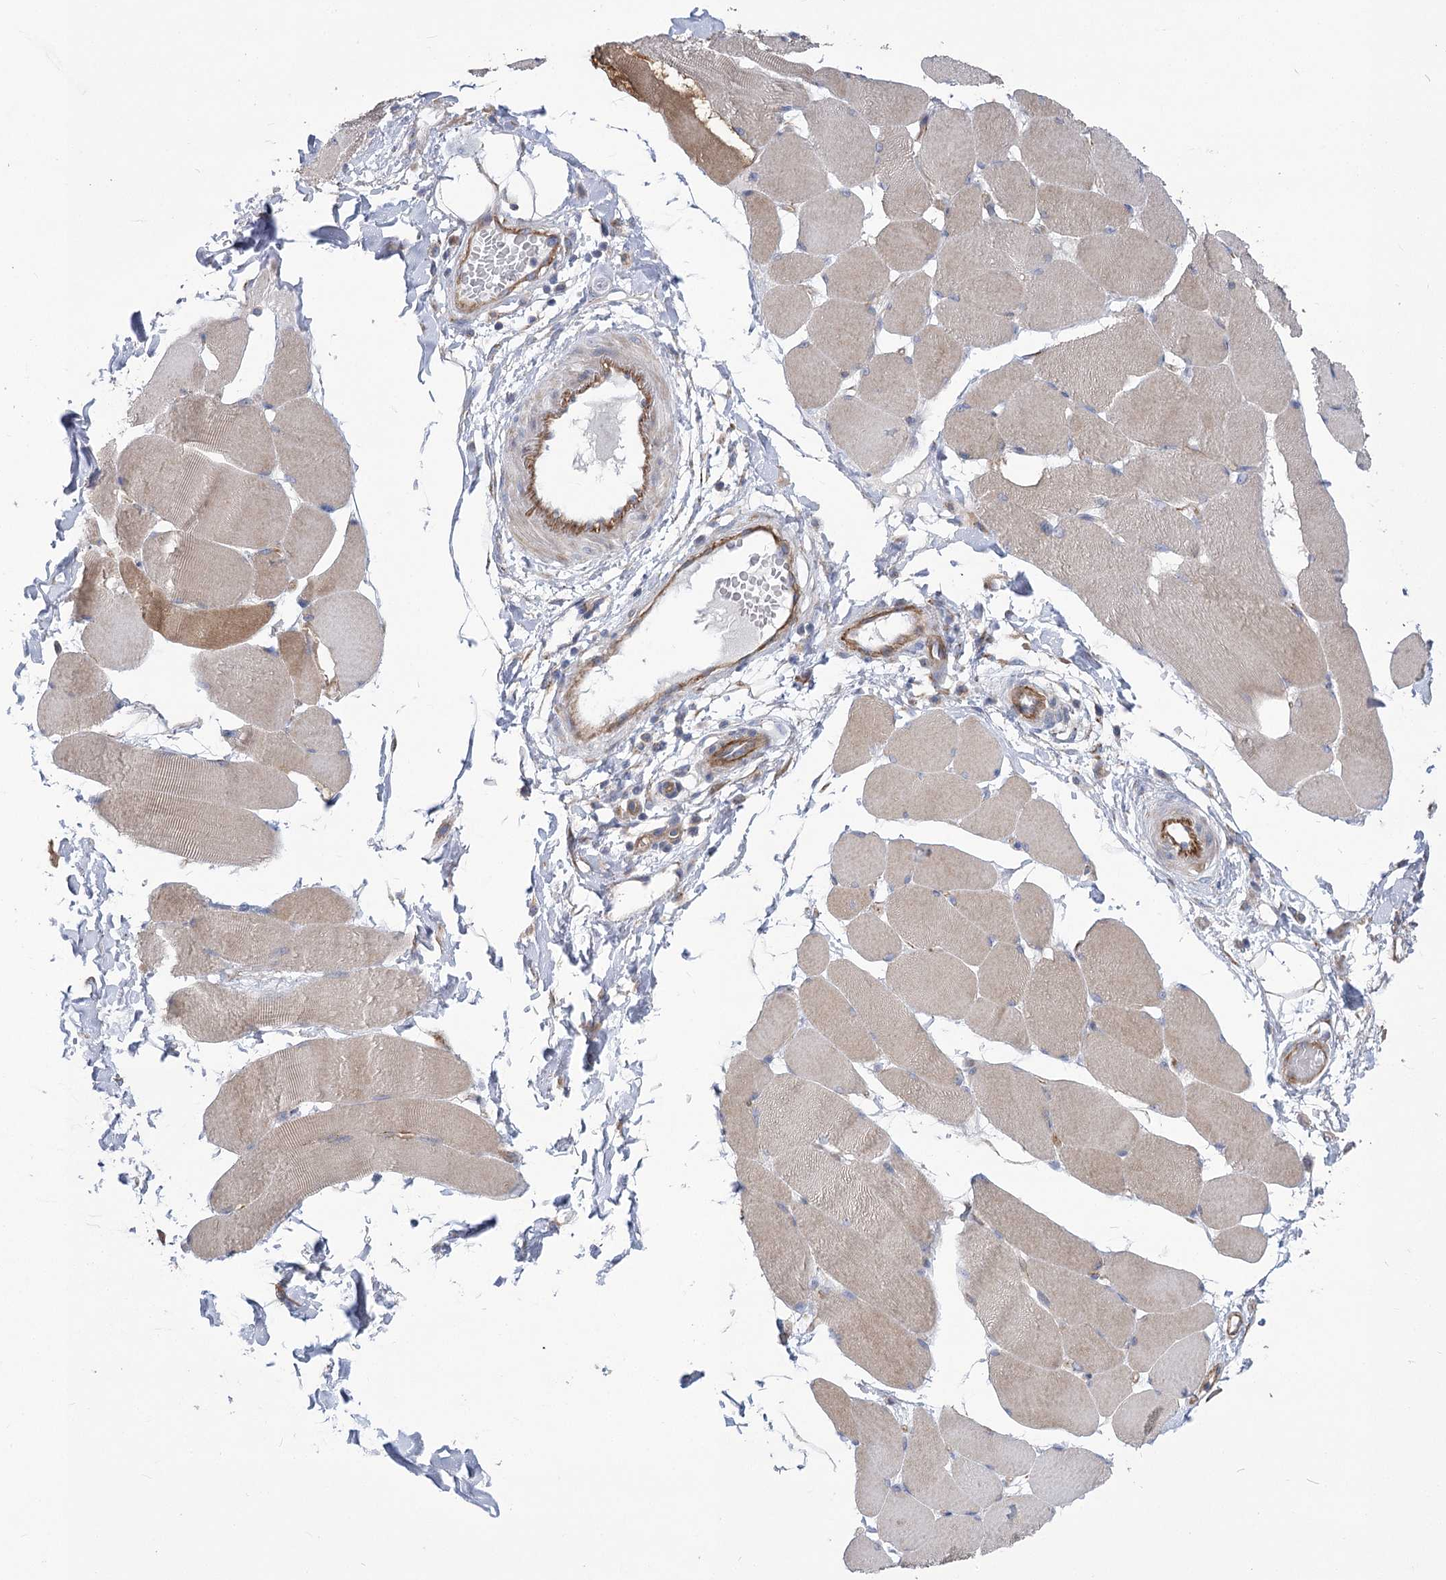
{"staining": {"intensity": "moderate", "quantity": "<25%", "location": "cytoplasmic/membranous"}, "tissue": "skeletal muscle", "cell_type": "Myocytes", "image_type": "normal", "snomed": [{"axis": "morphology", "description": "Normal tissue, NOS"}, {"axis": "topography", "description": "Skin"}, {"axis": "topography", "description": "Skeletal muscle"}], "caption": "The photomicrograph exhibits a brown stain indicating the presence of a protein in the cytoplasmic/membranous of myocytes in skeletal muscle. Immunohistochemistry (ihc) stains the protein of interest in brown and the nuclei are stained blue.", "gene": "RMDN2", "patient": {"sex": "male", "age": 83}}